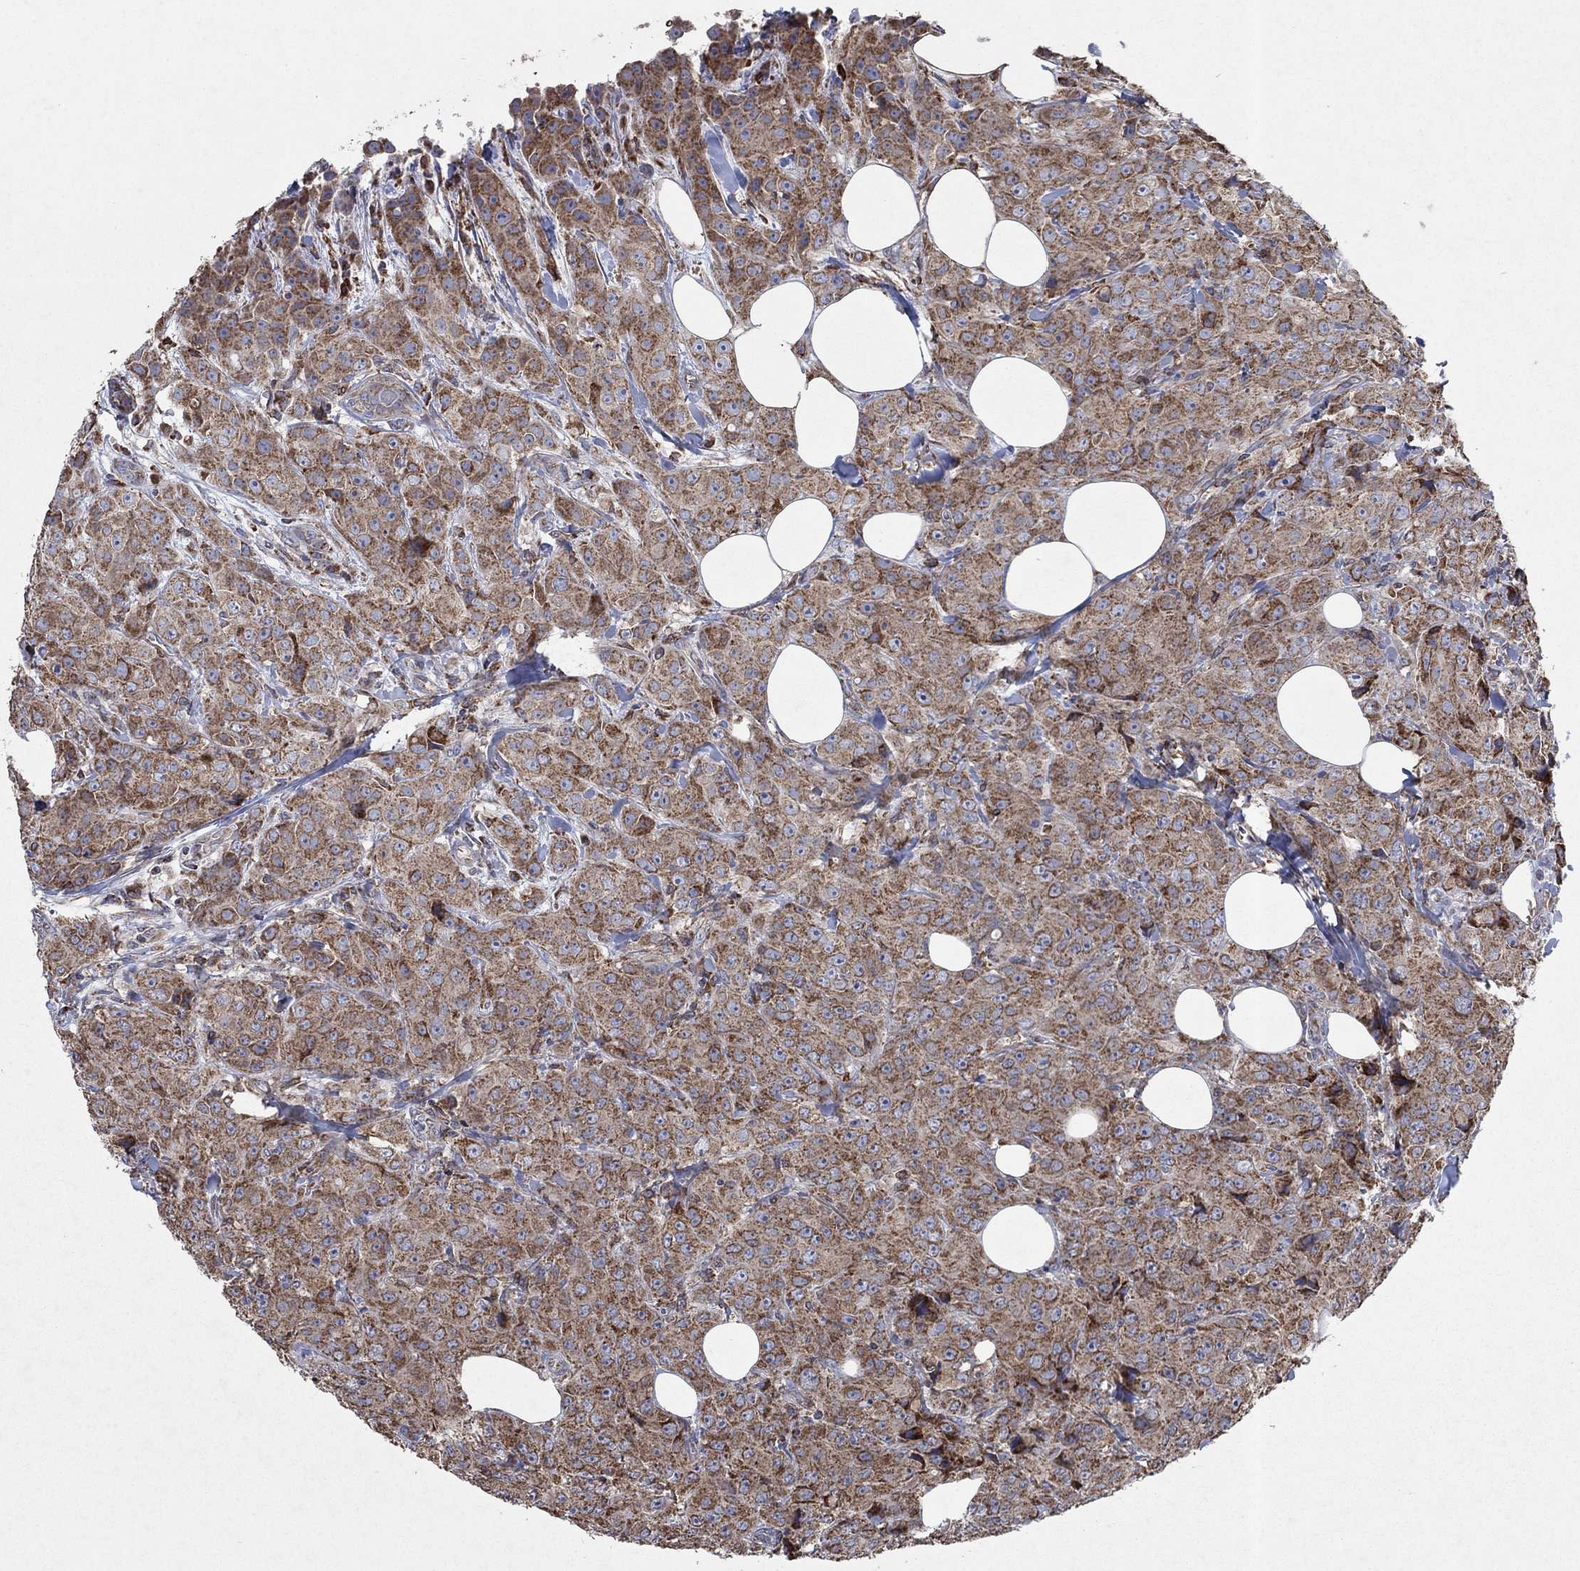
{"staining": {"intensity": "strong", "quantity": ">75%", "location": "cytoplasmic/membranous"}, "tissue": "breast cancer", "cell_type": "Tumor cells", "image_type": "cancer", "snomed": [{"axis": "morphology", "description": "Duct carcinoma"}, {"axis": "topography", "description": "Breast"}], "caption": "Tumor cells demonstrate high levels of strong cytoplasmic/membranous expression in about >75% of cells in breast cancer. (Stains: DAB (3,3'-diaminobenzidine) in brown, nuclei in blue, Microscopy: brightfield microscopy at high magnification).", "gene": "NCEH1", "patient": {"sex": "female", "age": 43}}